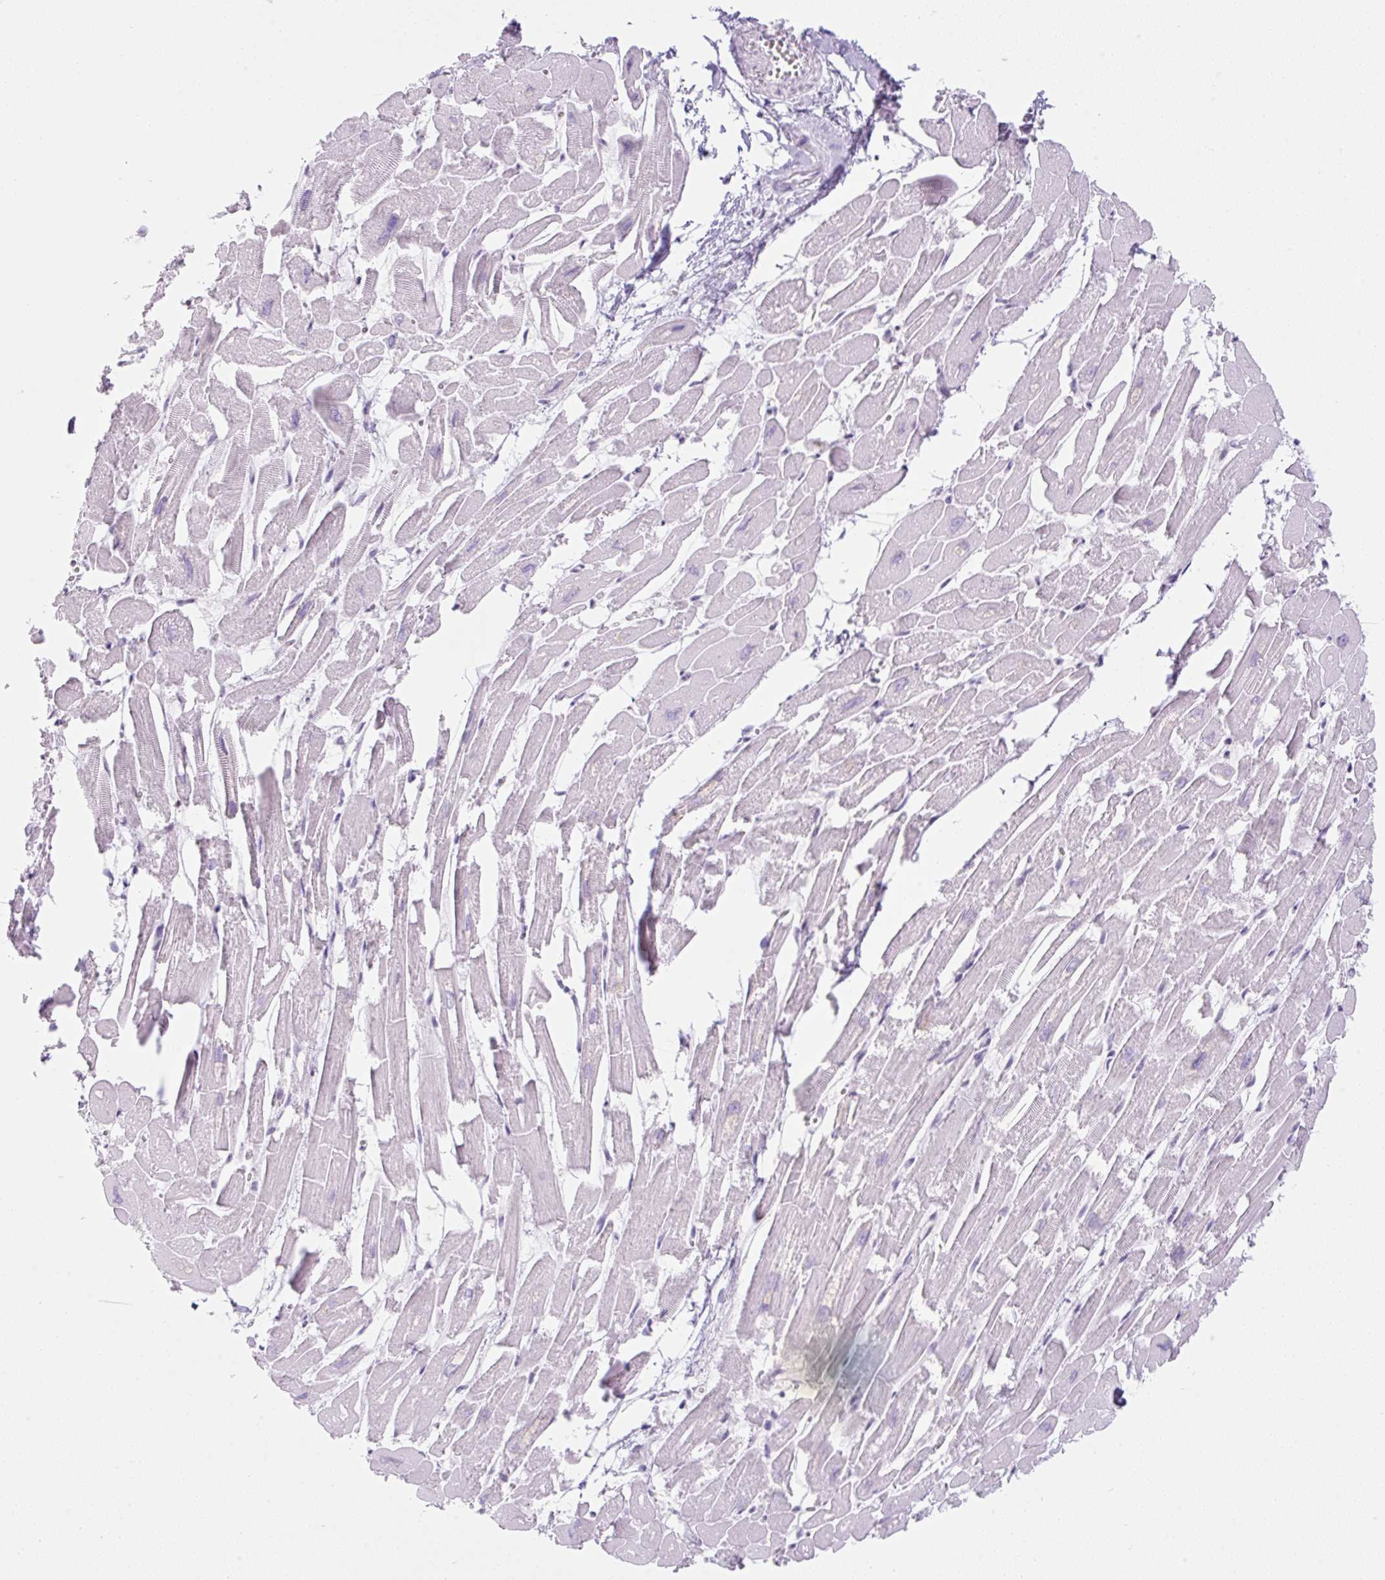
{"staining": {"intensity": "negative", "quantity": "none", "location": "none"}, "tissue": "heart muscle", "cell_type": "Cardiomyocytes", "image_type": "normal", "snomed": [{"axis": "morphology", "description": "Normal tissue, NOS"}, {"axis": "topography", "description": "Heart"}], "caption": "Cardiomyocytes show no significant protein positivity in benign heart muscle. (Brightfield microscopy of DAB (3,3'-diaminobenzidine) IHC at high magnification).", "gene": "TLE3", "patient": {"sex": "male", "age": 54}}